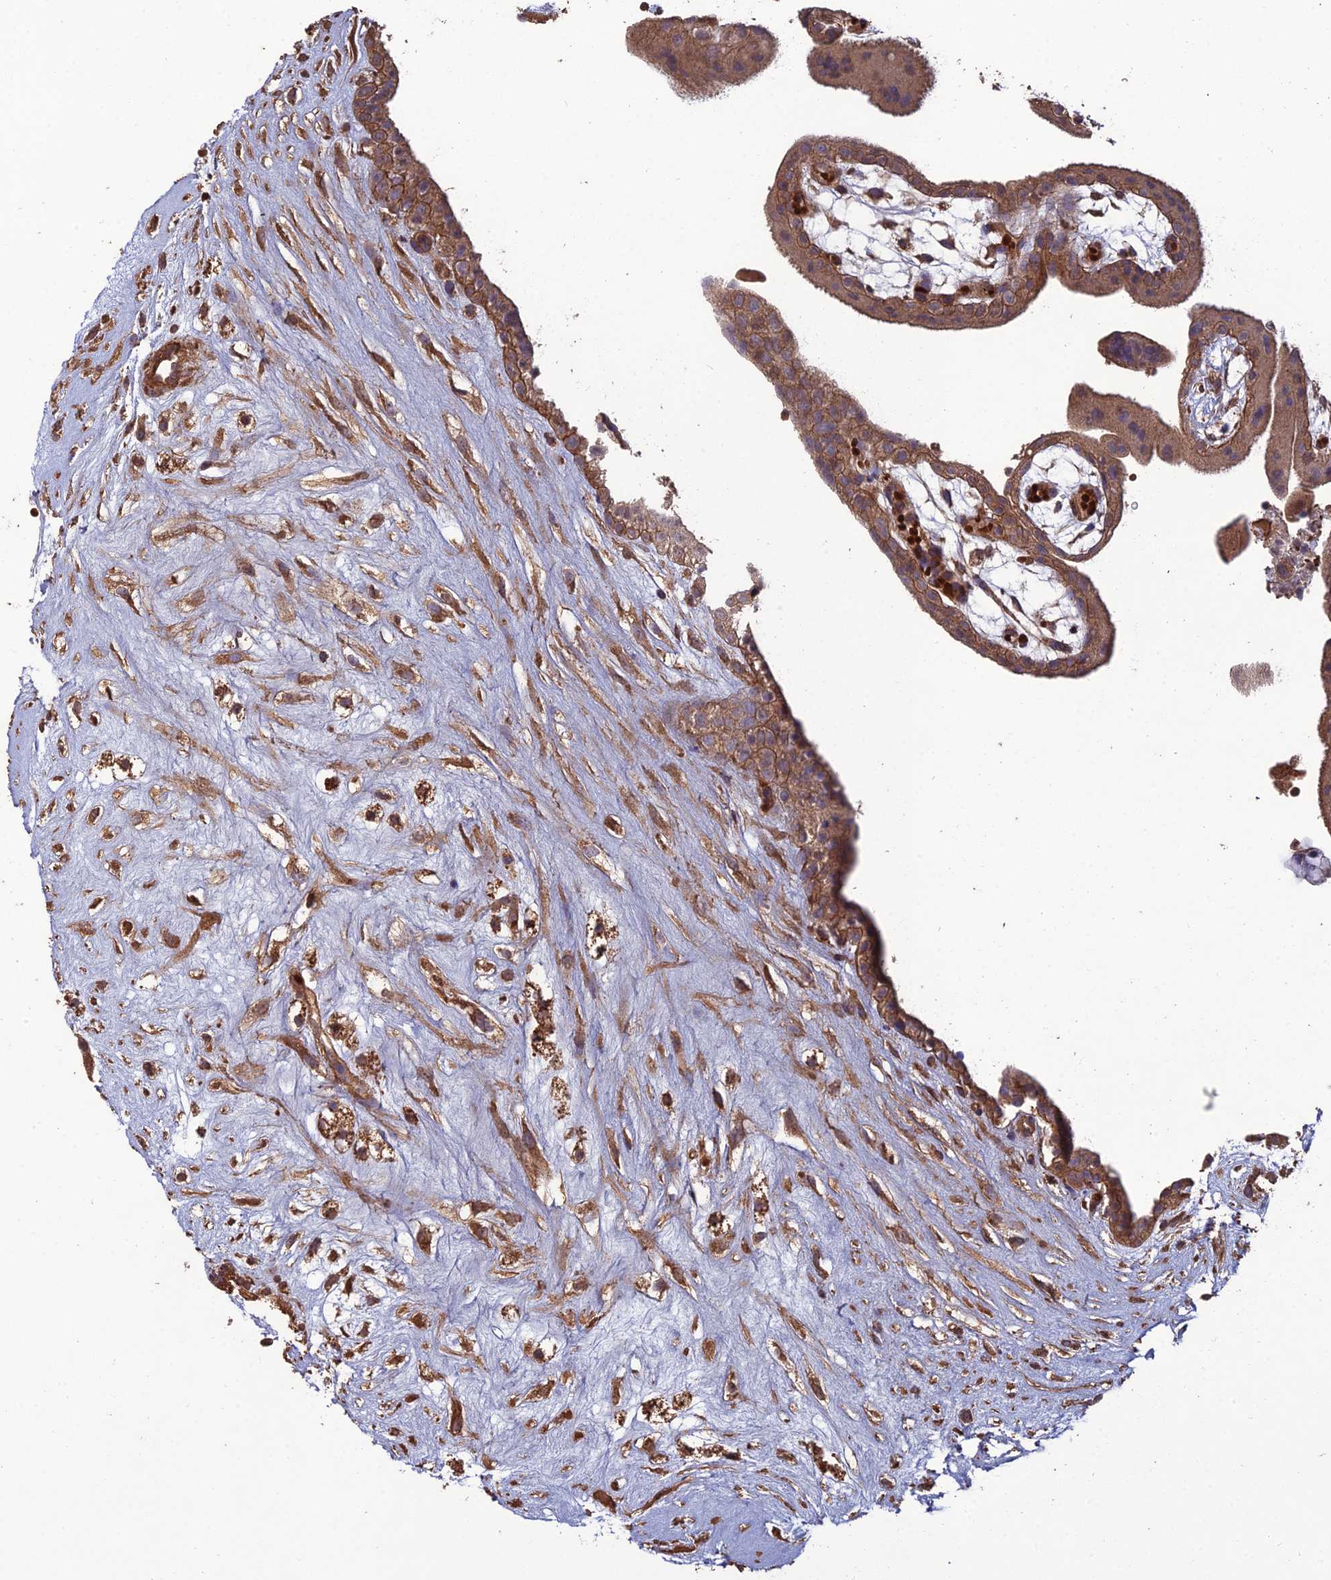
{"staining": {"intensity": "strong", "quantity": ">75%", "location": "cytoplasmic/membranous"}, "tissue": "placenta", "cell_type": "Decidual cells", "image_type": "normal", "snomed": [{"axis": "morphology", "description": "Normal tissue, NOS"}, {"axis": "topography", "description": "Placenta"}], "caption": "Immunohistochemistry (IHC) of normal human placenta exhibits high levels of strong cytoplasmic/membranous positivity in approximately >75% of decidual cells.", "gene": "ATP6V0A2", "patient": {"sex": "female", "age": 18}}